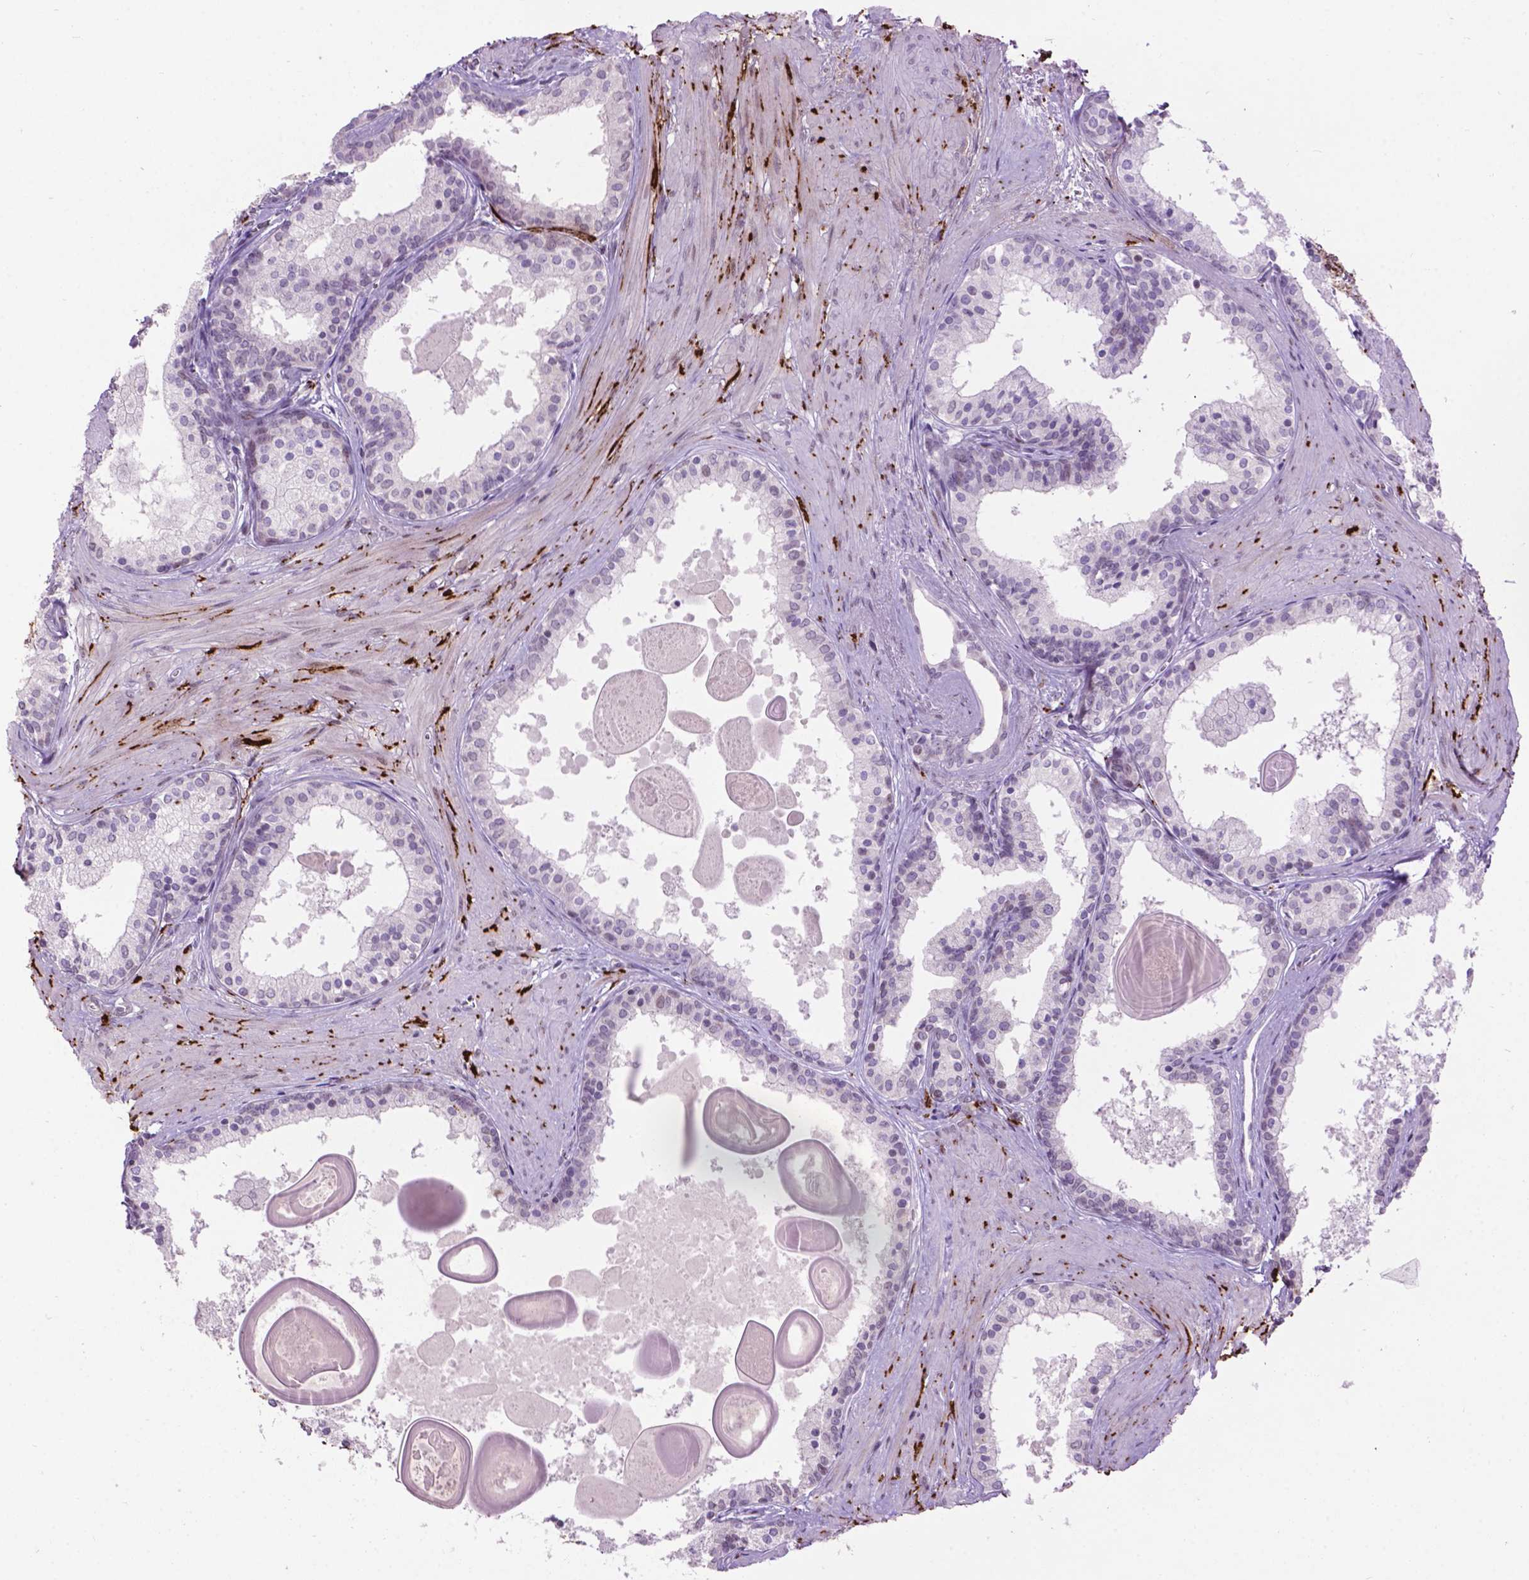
{"staining": {"intensity": "negative", "quantity": "none", "location": "none"}, "tissue": "prostate", "cell_type": "Glandular cells", "image_type": "normal", "snomed": [{"axis": "morphology", "description": "Normal tissue, NOS"}, {"axis": "topography", "description": "Prostate"}], "caption": "Immunohistochemical staining of normal prostate exhibits no significant staining in glandular cells. (DAB (3,3'-diaminobenzidine) IHC visualized using brightfield microscopy, high magnification).", "gene": "TH", "patient": {"sex": "male", "age": 61}}